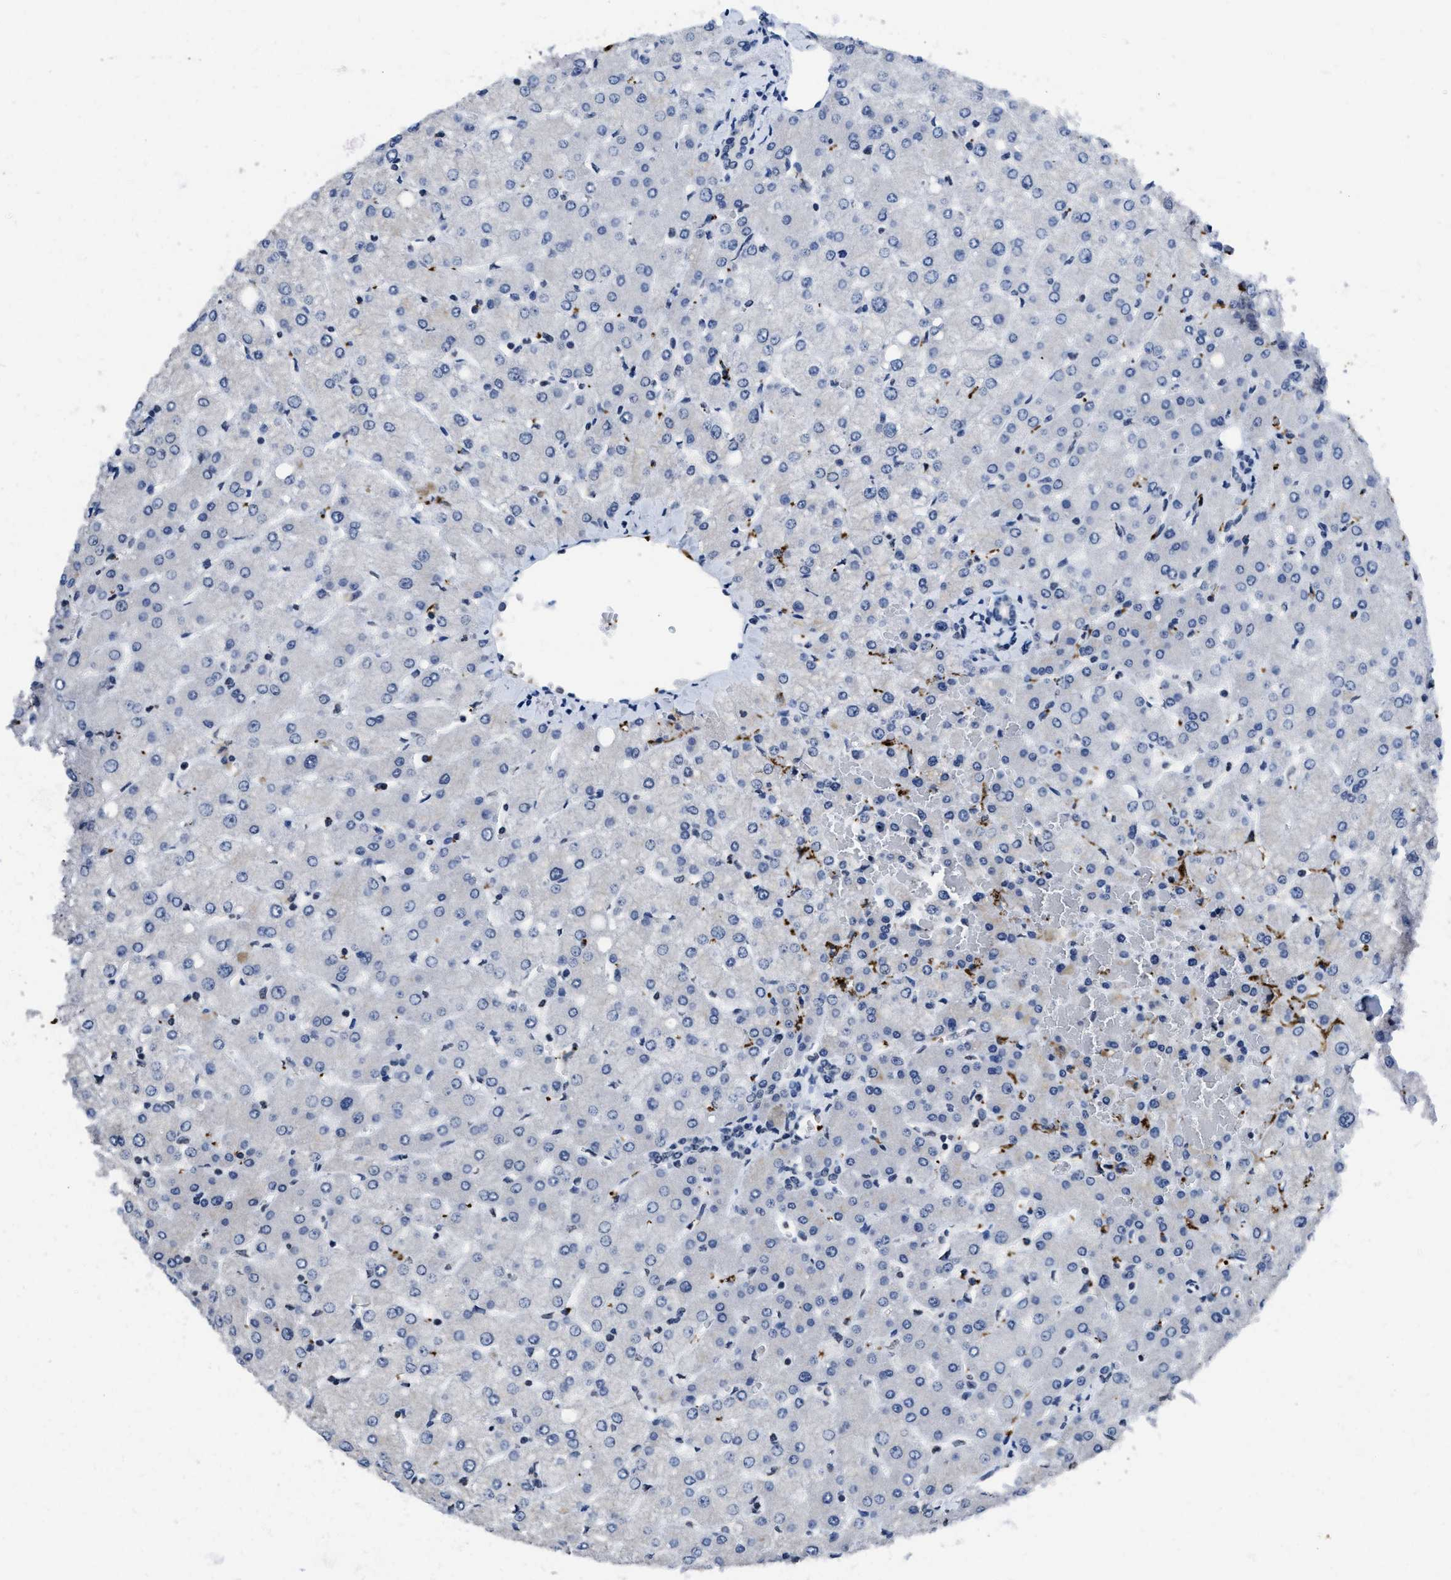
{"staining": {"intensity": "negative", "quantity": "none", "location": "none"}, "tissue": "liver", "cell_type": "Cholangiocytes", "image_type": "normal", "snomed": [{"axis": "morphology", "description": "Normal tissue, NOS"}, {"axis": "topography", "description": "Liver"}], "caption": "The micrograph demonstrates no staining of cholangiocytes in normal liver.", "gene": "ITGA2B", "patient": {"sex": "female", "age": 54}}